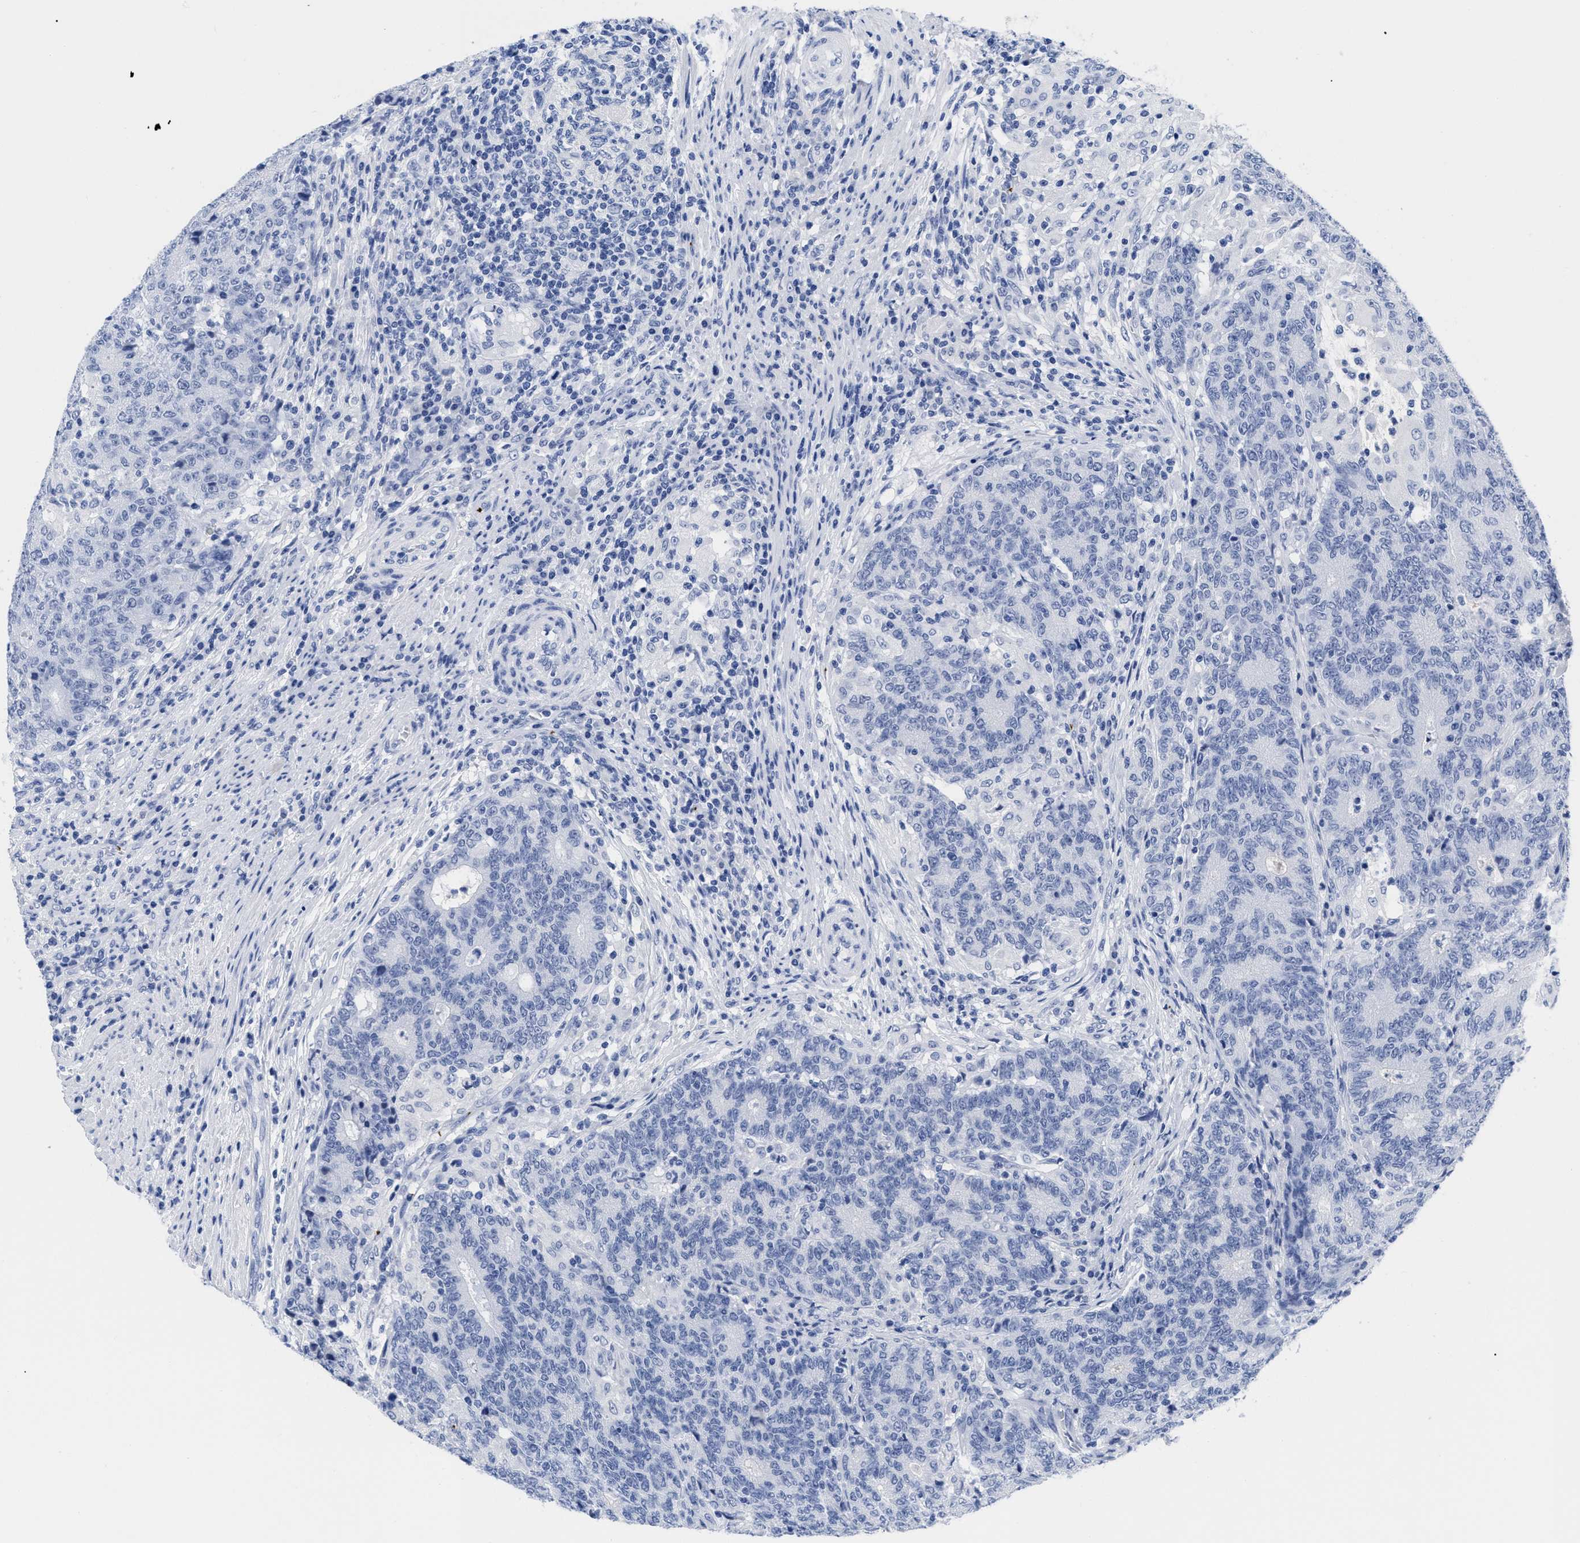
{"staining": {"intensity": "negative", "quantity": "none", "location": "none"}, "tissue": "colorectal cancer", "cell_type": "Tumor cells", "image_type": "cancer", "snomed": [{"axis": "morphology", "description": "Normal tissue, NOS"}, {"axis": "morphology", "description": "Adenocarcinoma, NOS"}, {"axis": "topography", "description": "Colon"}], "caption": "Immunohistochemical staining of colorectal cancer shows no significant positivity in tumor cells. (DAB (3,3'-diaminobenzidine) immunohistochemistry with hematoxylin counter stain).", "gene": "TREML1", "patient": {"sex": "female", "age": 75}}